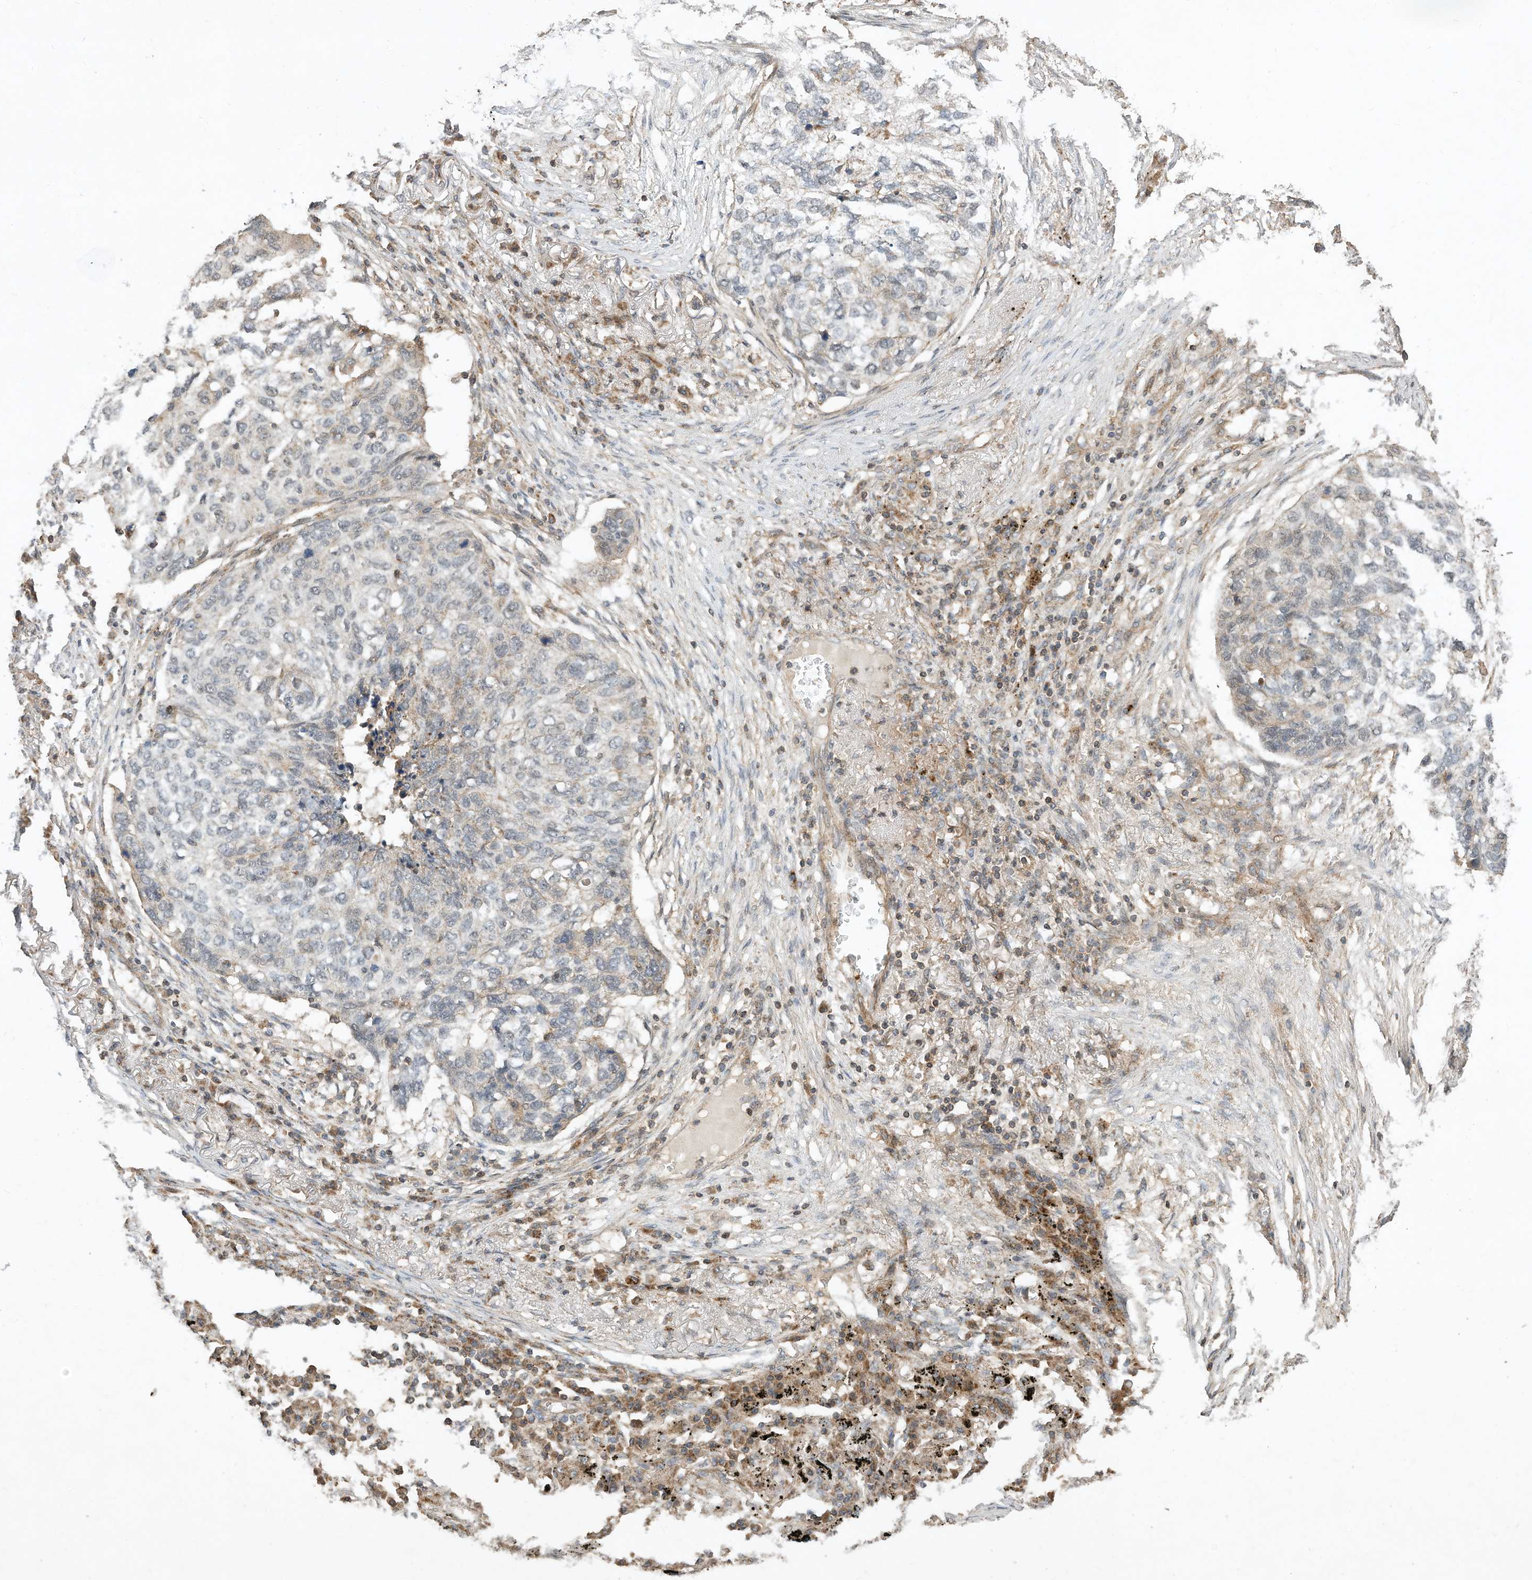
{"staining": {"intensity": "negative", "quantity": "none", "location": "none"}, "tissue": "lung cancer", "cell_type": "Tumor cells", "image_type": "cancer", "snomed": [{"axis": "morphology", "description": "Squamous cell carcinoma, NOS"}, {"axis": "topography", "description": "Lung"}], "caption": "Immunohistochemistry (IHC) photomicrograph of neoplastic tissue: human lung cancer (squamous cell carcinoma) stained with DAB exhibits no significant protein expression in tumor cells.", "gene": "CPAMD8", "patient": {"sex": "female", "age": 63}}